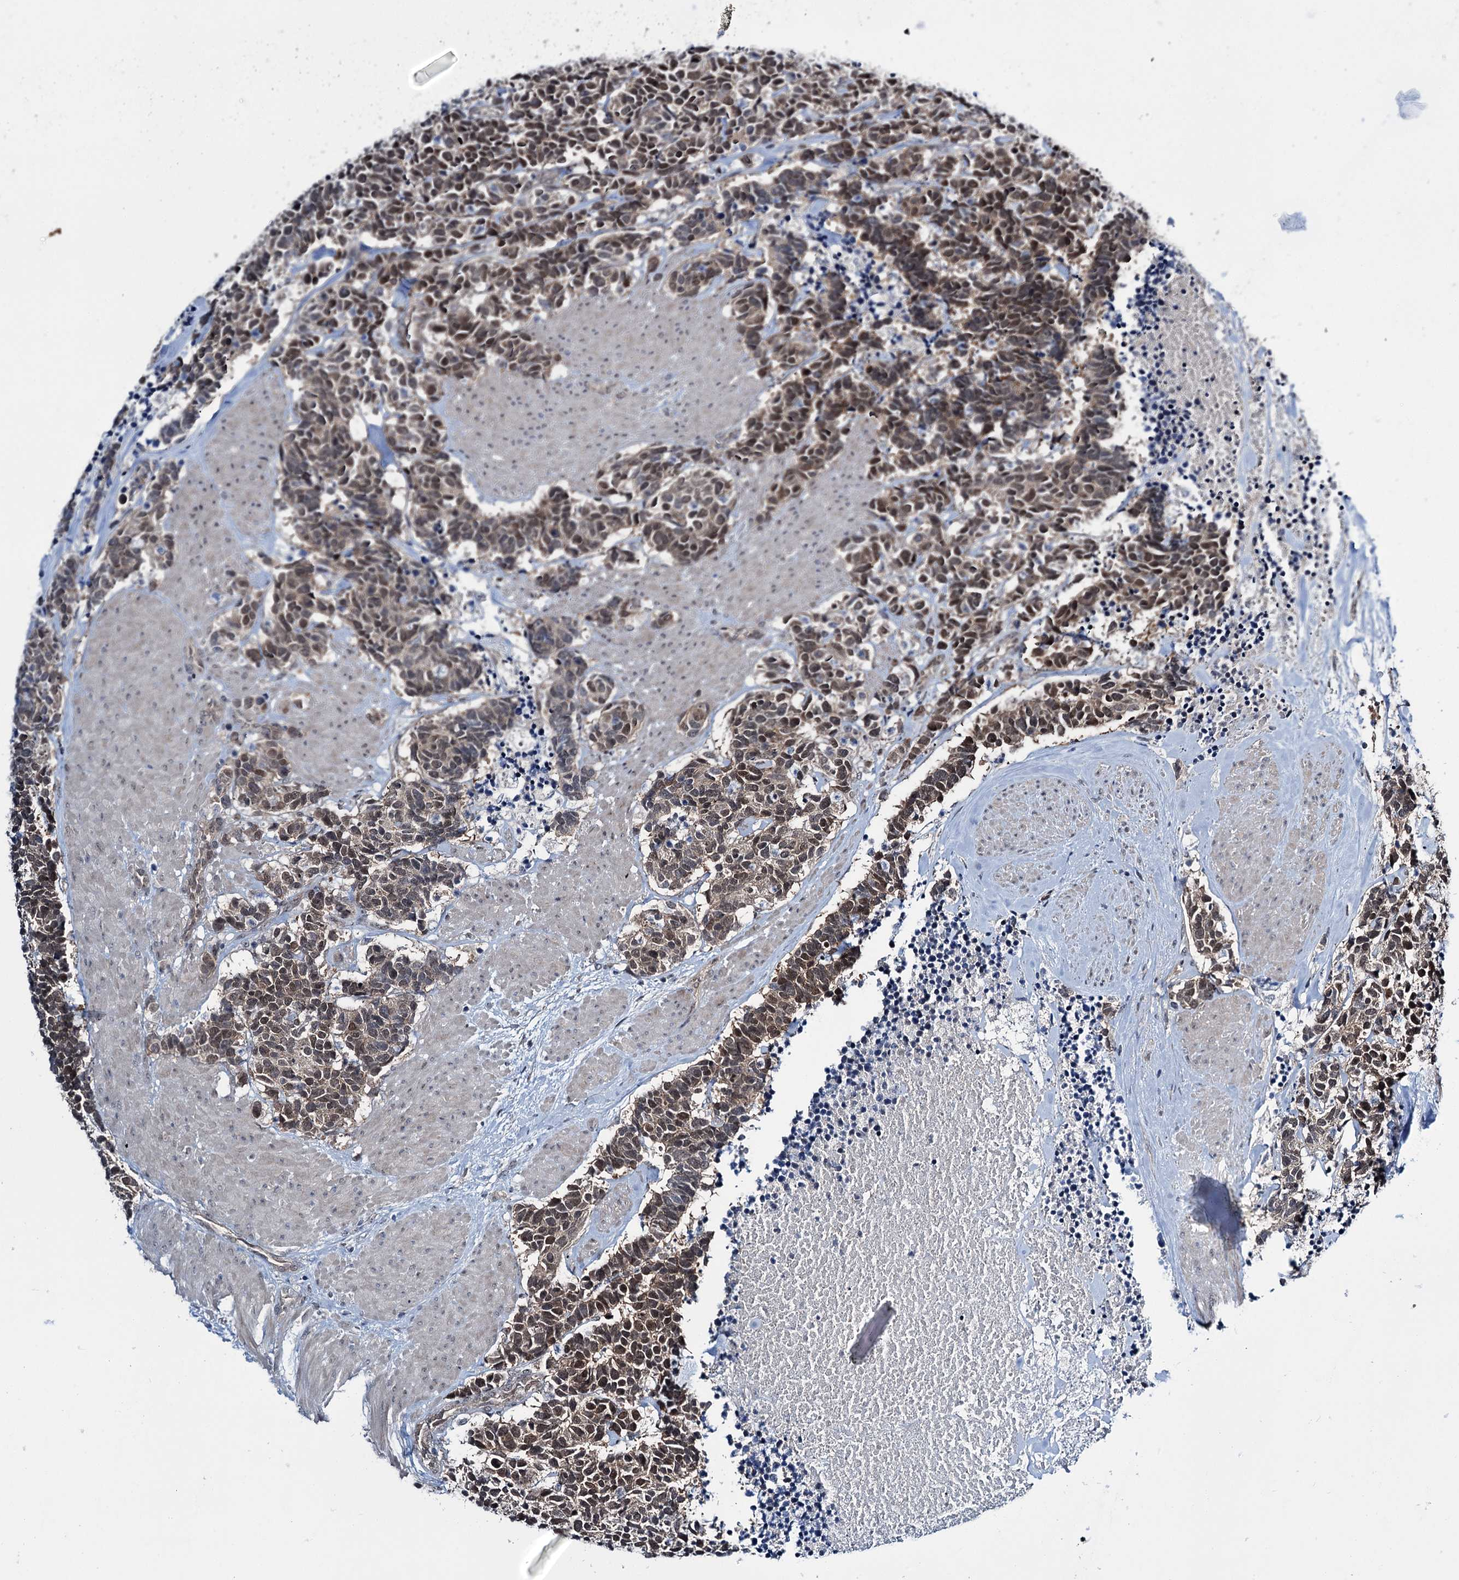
{"staining": {"intensity": "moderate", "quantity": ">75%", "location": "cytoplasmic/membranous,nuclear"}, "tissue": "carcinoid", "cell_type": "Tumor cells", "image_type": "cancer", "snomed": [{"axis": "morphology", "description": "Carcinoma, NOS"}, {"axis": "morphology", "description": "Carcinoid, malignant, NOS"}, {"axis": "topography", "description": "Urinary bladder"}], "caption": "Immunohistochemistry photomicrograph of carcinoid (malignant) stained for a protein (brown), which reveals medium levels of moderate cytoplasmic/membranous and nuclear positivity in about >75% of tumor cells.", "gene": "DCUN1D4", "patient": {"sex": "male", "age": 57}}